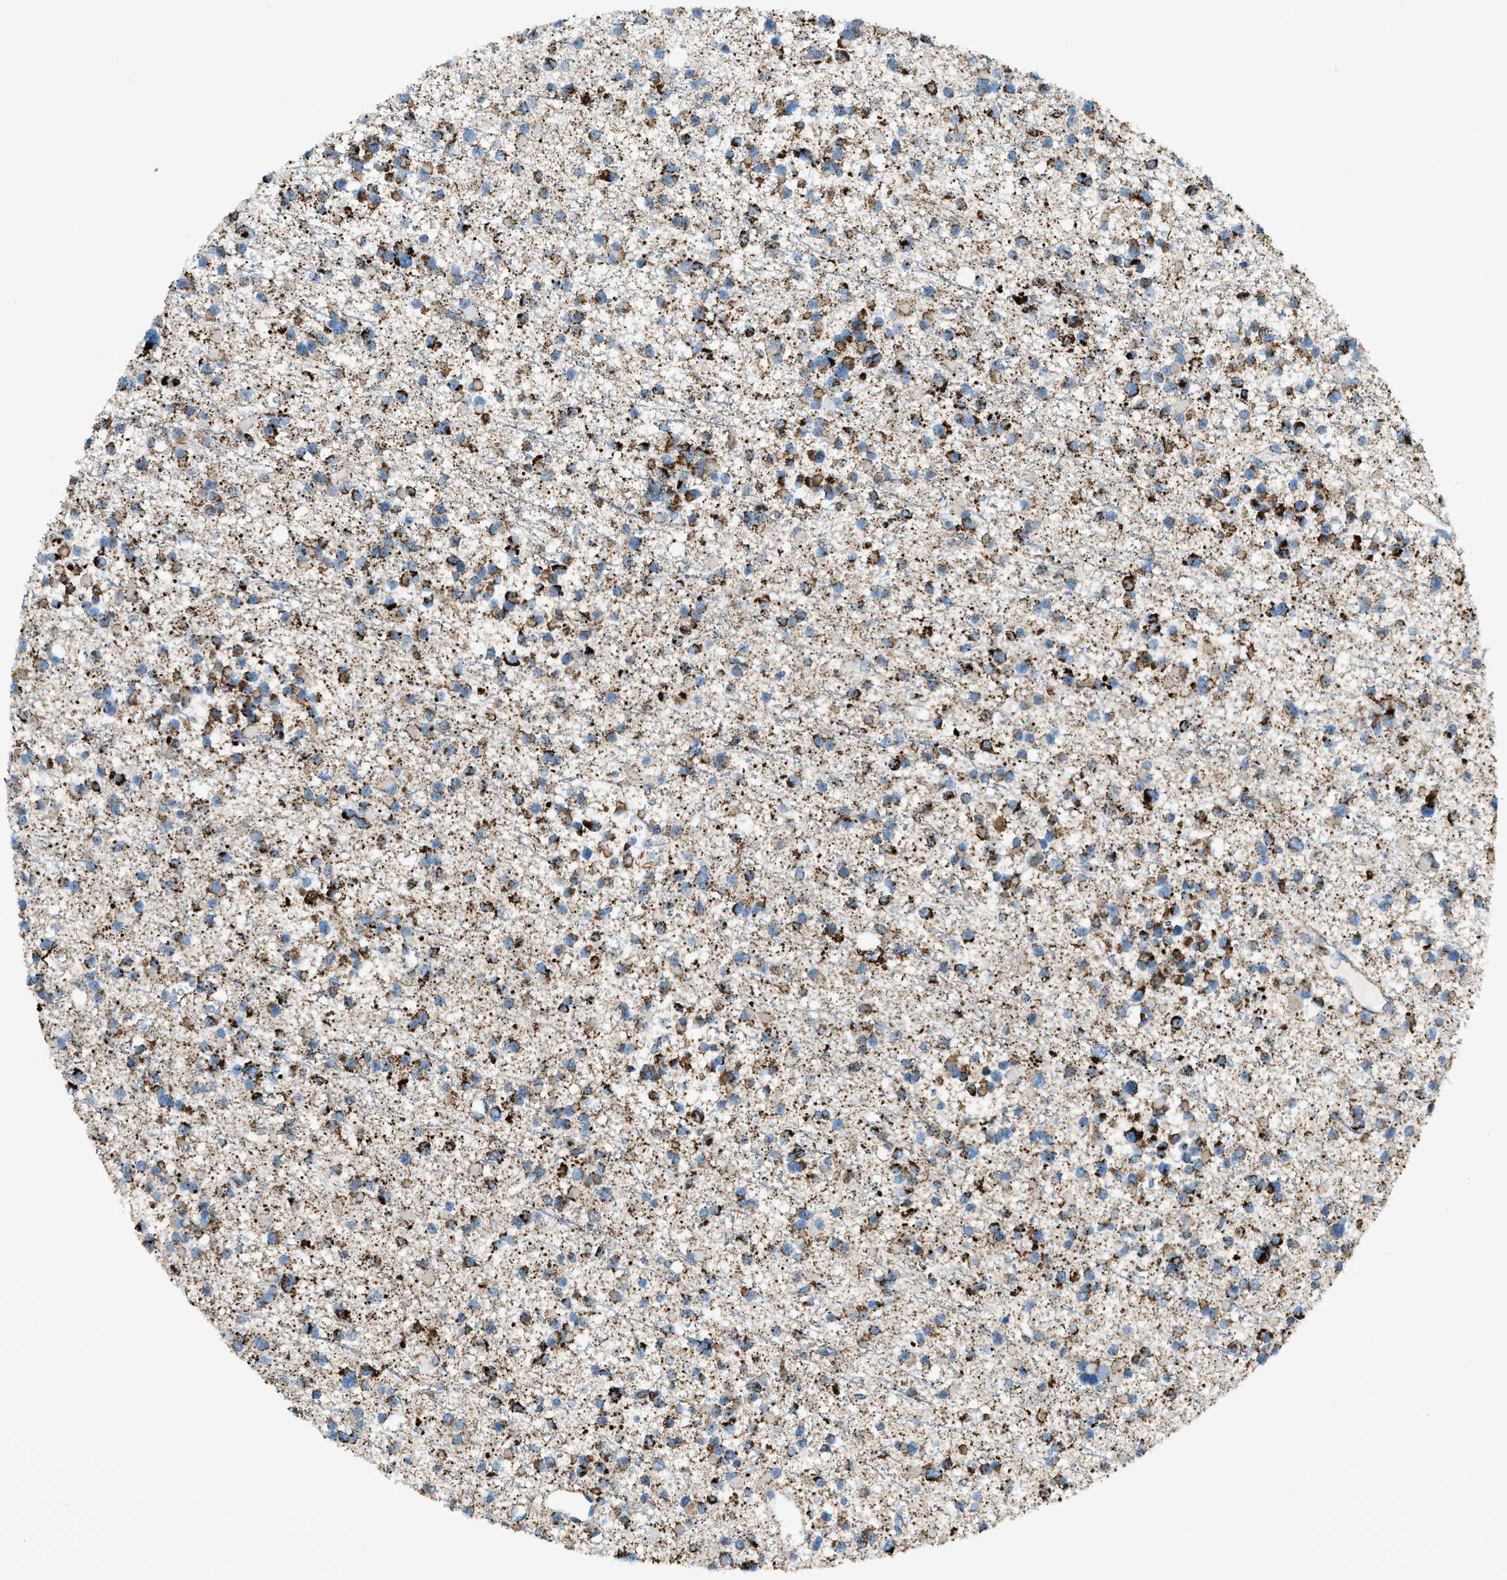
{"staining": {"intensity": "moderate", "quantity": ">75%", "location": "cytoplasmic/membranous"}, "tissue": "glioma", "cell_type": "Tumor cells", "image_type": "cancer", "snomed": [{"axis": "morphology", "description": "Glioma, malignant, Low grade"}, {"axis": "topography", "description": "Brain"}], "caption": "Human glioma stained with a protein marker shows moderate staining in tumor cells.", "gene": "MDH2", "patient": {"sex": "female", "age": 22}}